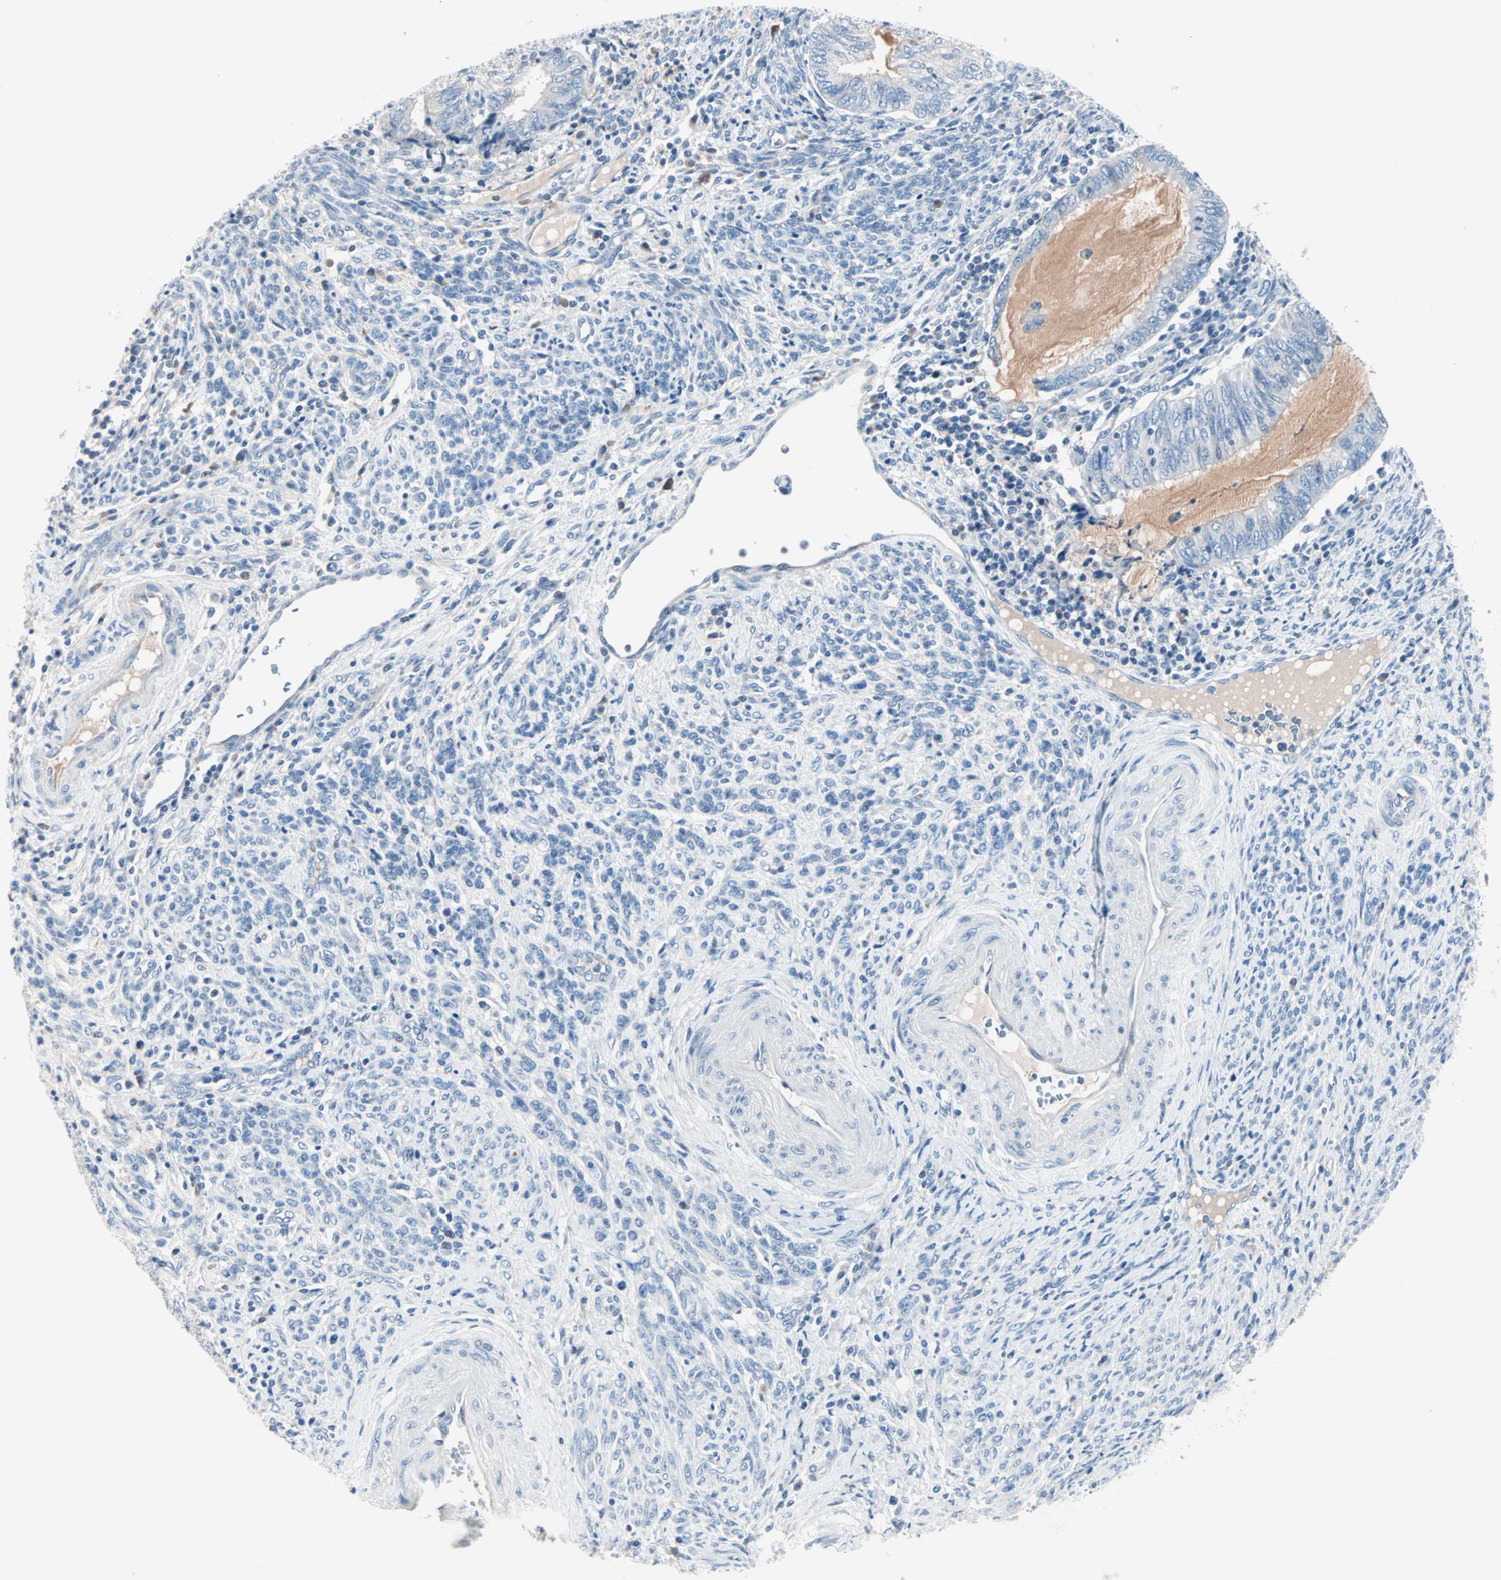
{"staining": {"intensity": "negative", "quantity": "none", "location": "none"}, "tissue": "endometrial cancer", "cell_type": "Tumor cells", "image_type": "cancer", "snomed": [{"axis": "morphology", "description": "Adenocarcinoma, NOS"}, {"axis": "topography", "description": "Uterus"}, {"axis": "topography", "description": "Endometrium"}], "caption": "Tumor cells are negative for brown protein staining in endometrial cancer.", "gene": "NEFH", "patient": {"sex": "female", "age": 70}}